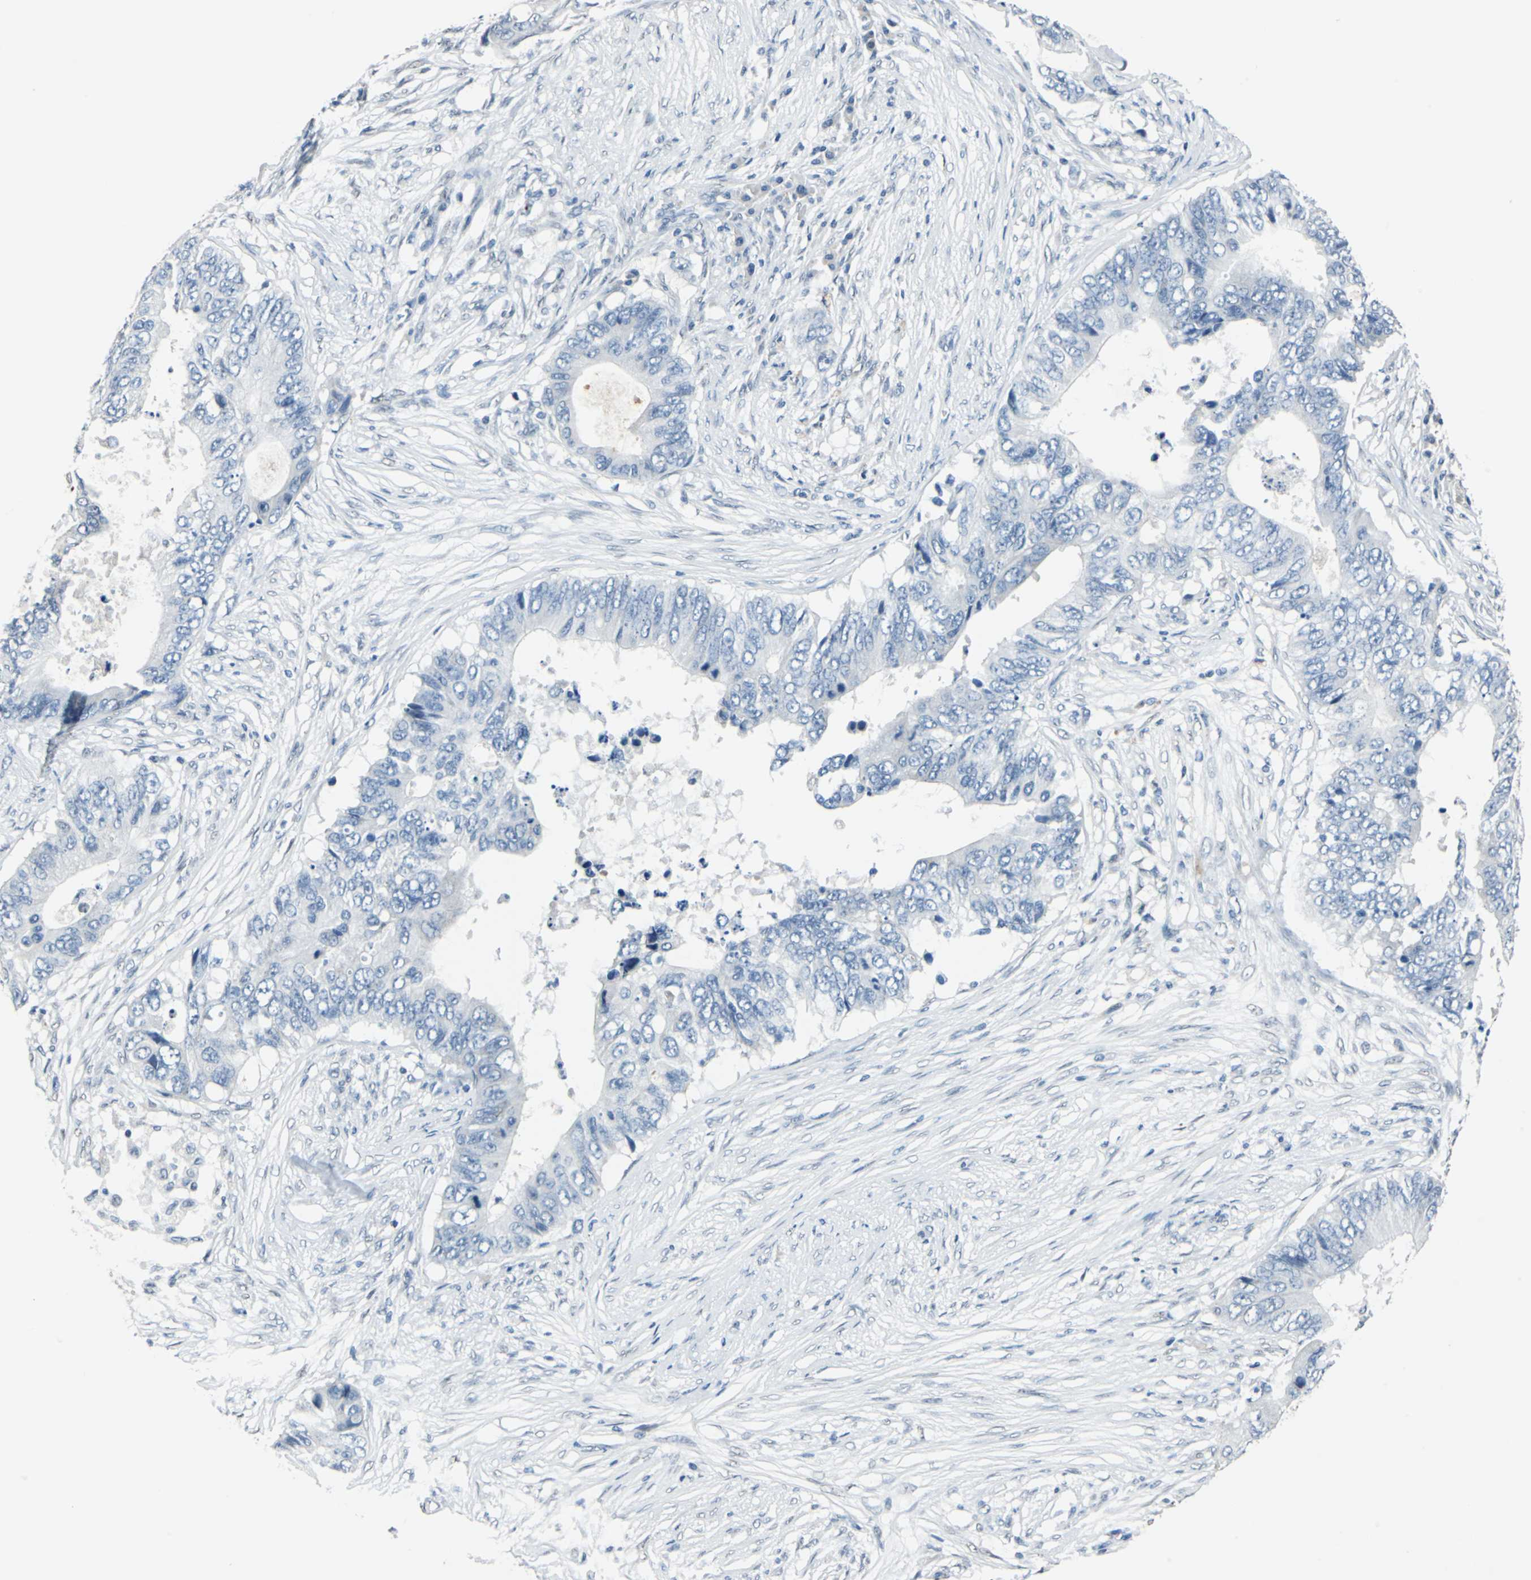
{"staining": {"intensity": "negative", "quantity": "none", "location": "none"}, "tissue": "colorectal cancer", "cell_type": "Tumor cells", "image_type": "cancer", "snomed": [{"axis": "morphology", "description": "Adenocarcinoma, NOS"}, {"axis": "topography", "description": "Colon"}], "caption": "Colorectal cancer was stained to show a protein in brown. There is no significant positivity in tumor cells. The staining was performed using DAB to visualize the protein expression in brown, while the nuclei were stained in blue with hematoxylin (Magnification: 20x).", "gene": "HCFC2", "patient": {"sex": "male", "age": 71}}